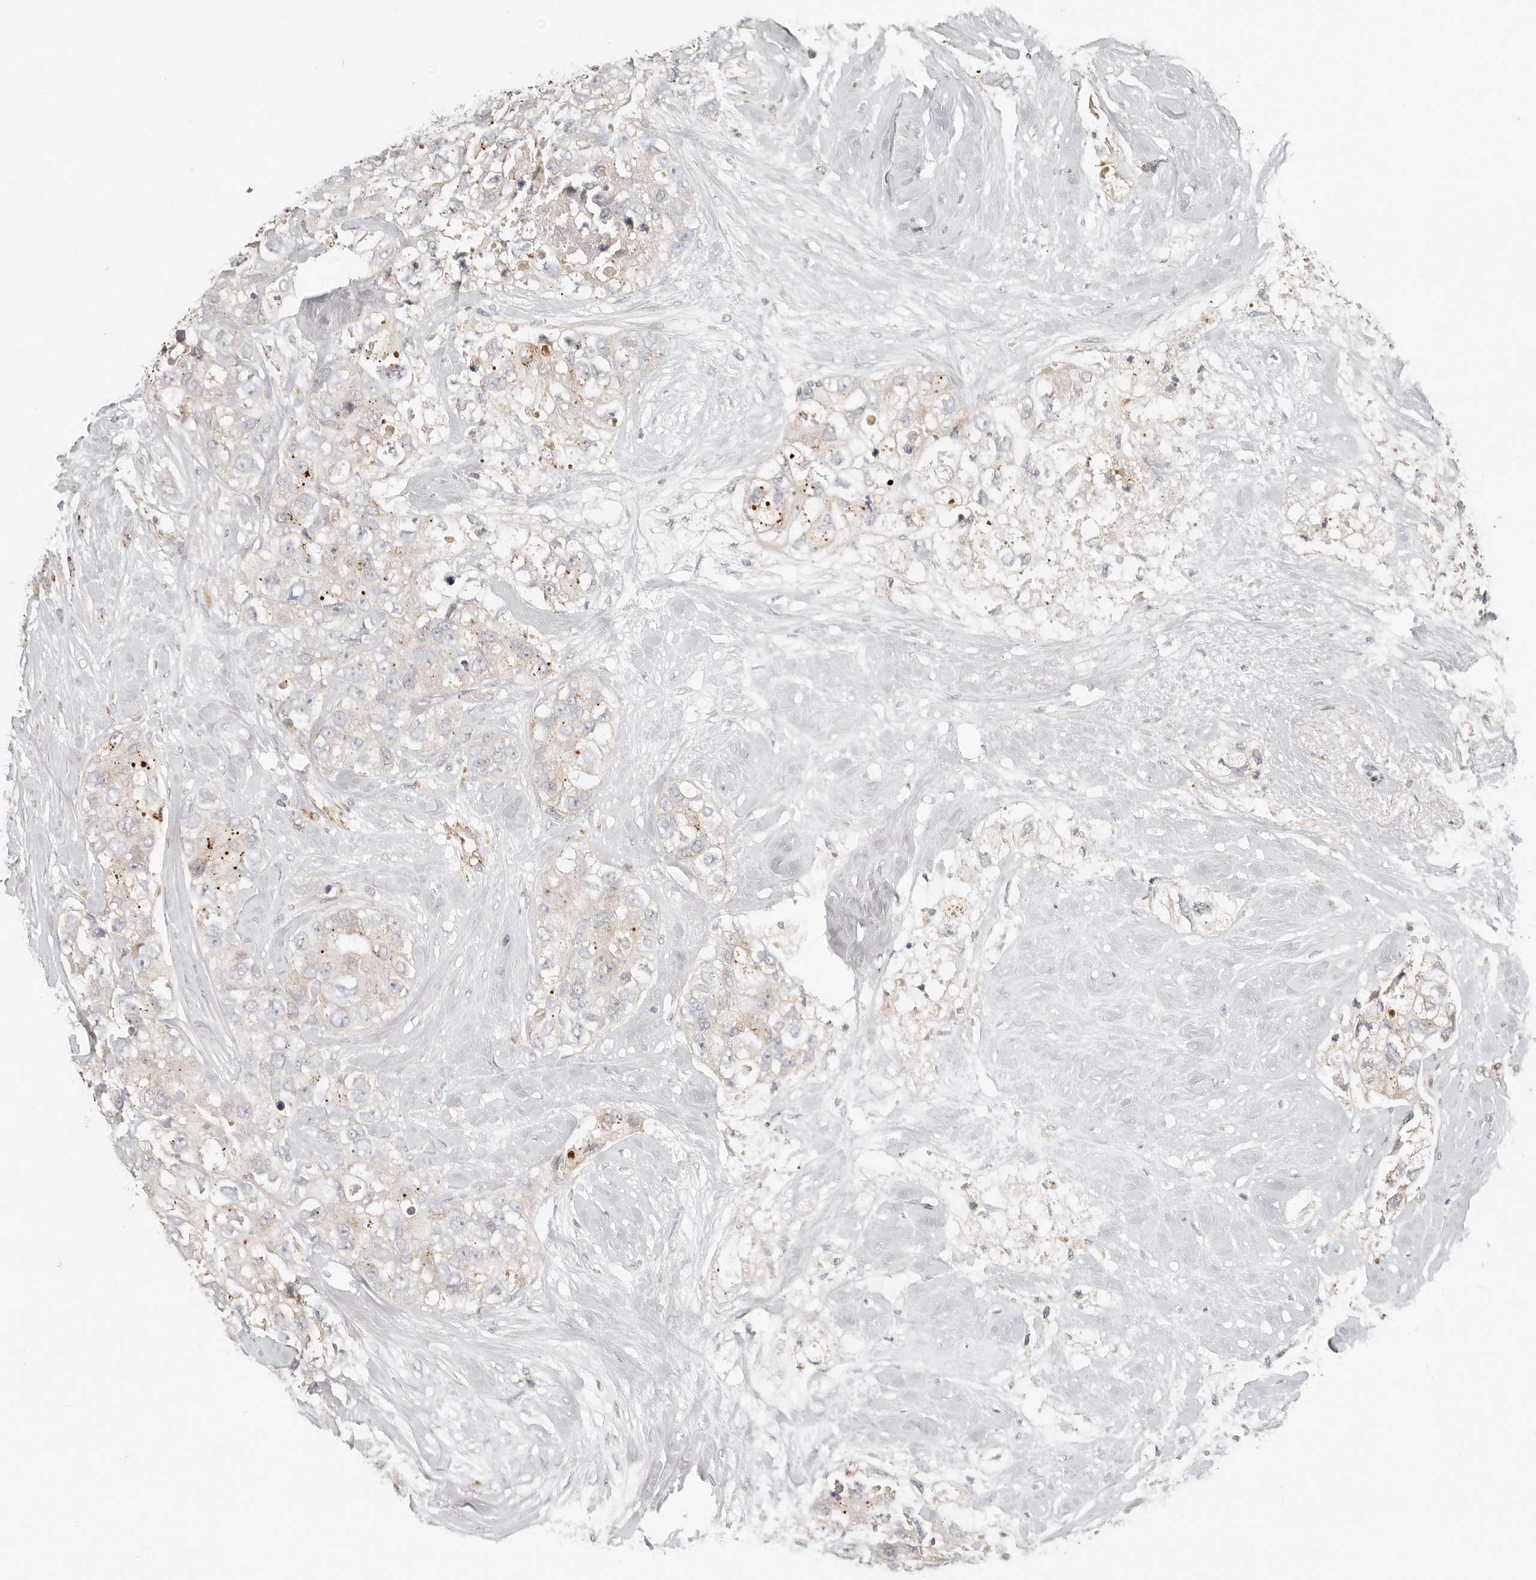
{"staining": {"intensity": "weak", "quantity": "<25%", "location": "cytoplasmic/membranous"}, "tissue": "breast cancer", "cell_type": "Tumor cells", "image_type": "cancer", "snomed": [{"axis": "morphology", "description": "Duct carcinoma"}, {"axis": "topography", "description": "Breast"}], "caption": "Breast cancer stained for a protein using immunohistochemistry (IHC) exhibits no expression tumor cells.", "gene": "SPRING1", "patient": {"sex": "female", "age": 62}}